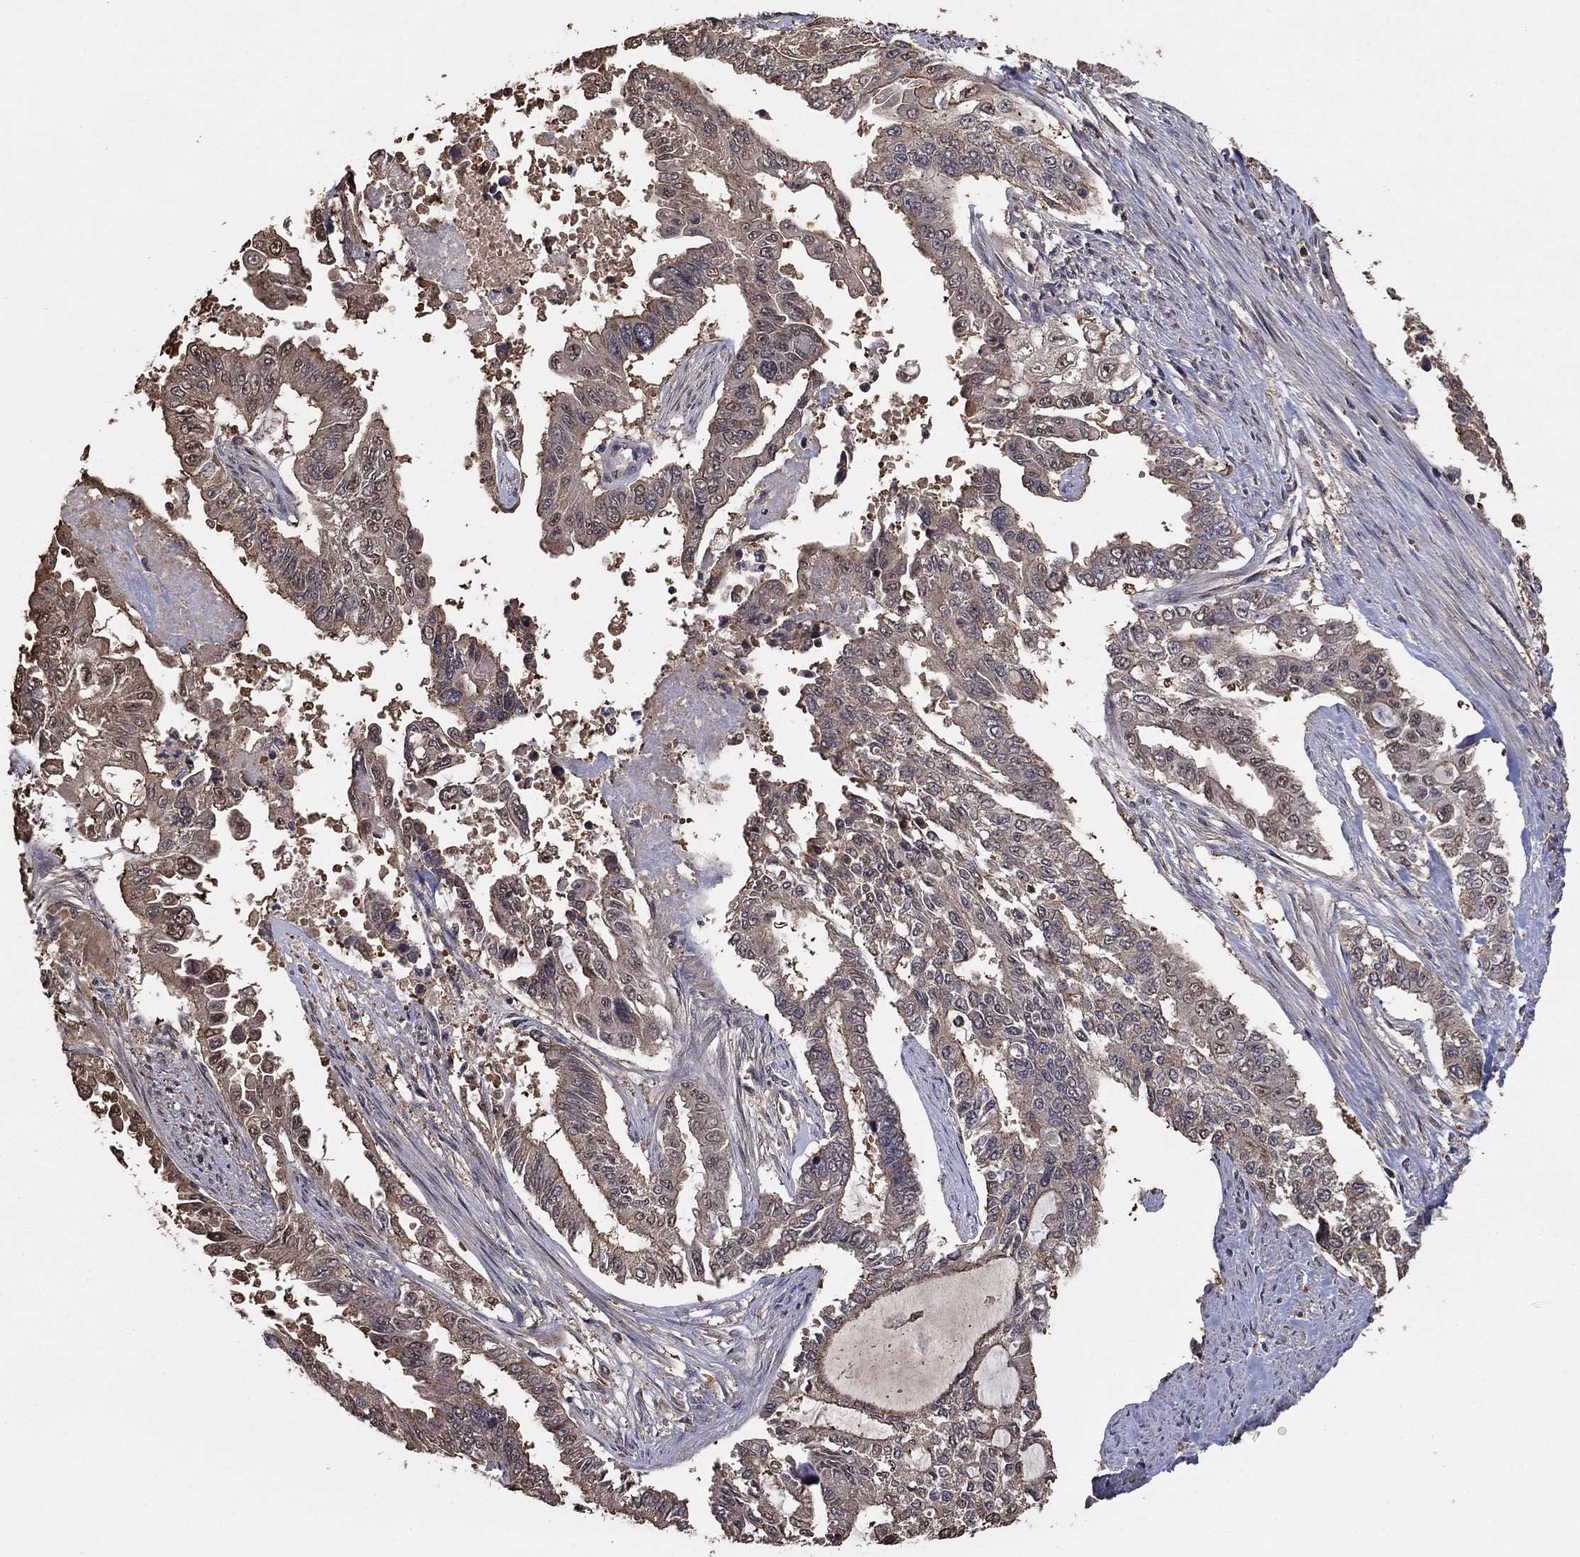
{"staining": {"intensity": "weak", "quantity": "25%-75%", "location": "cytoplasmic/membranous"}, "tissue": "endometrial cancer", "cell_type": "Tumor cells", "image_type": "cancer", "snomed": [{"axis": "morphology", "description": "Adenocarcinoma, NOS"}, {"axis": "topography", "description": "Uterus"}], "caption": "A micrograph of adenocarcinoma (endometrial) stained for a protein shows weak cytoplasmic/membranous brown staining in tumor cells.", "gene": "RNF114", "patient": {"sex": "female", "age": 59}}